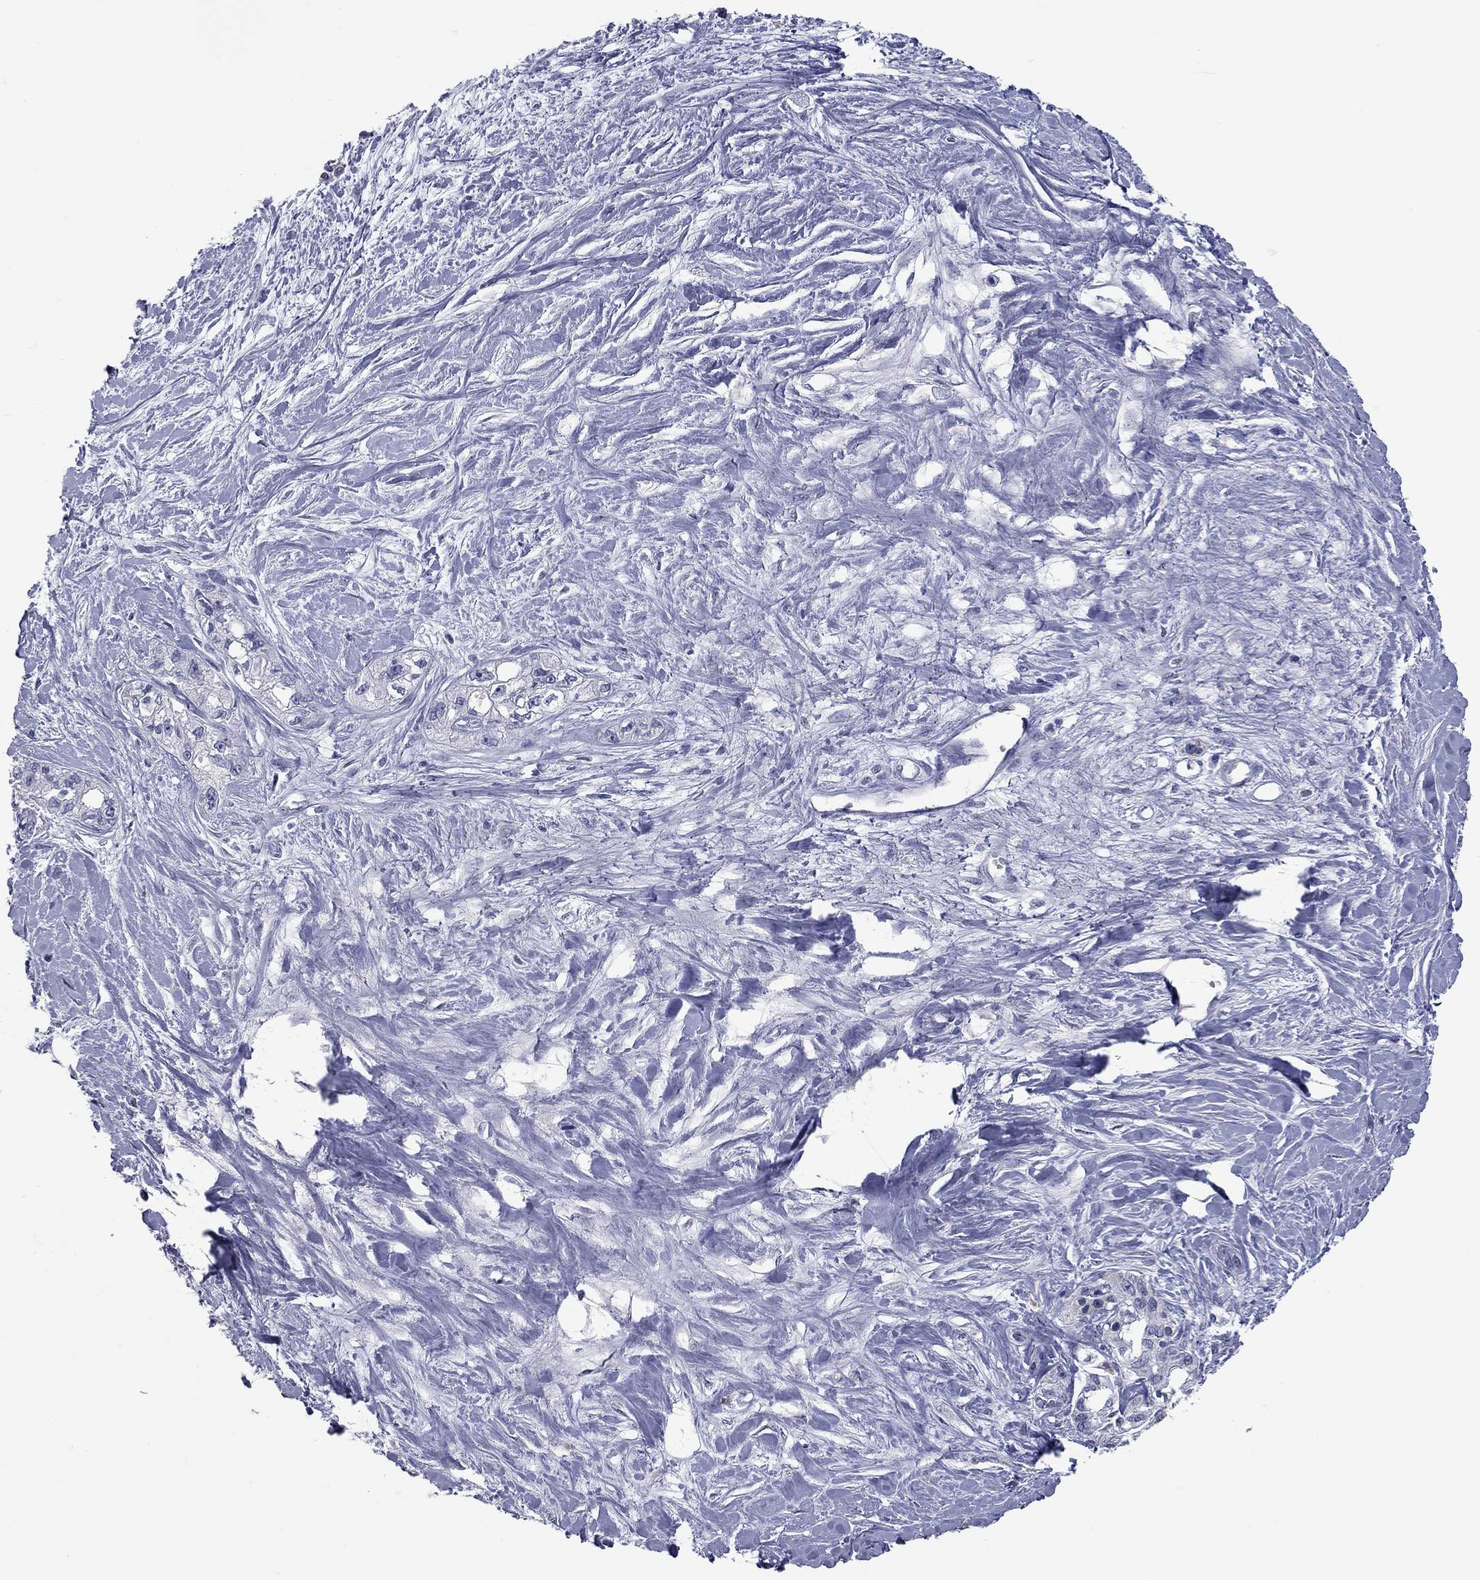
{"staining": {"intensity": "negative", "quantity": "none", "location": "none"}, "tissue": "pancreatic cancer", "cell_type": "Tumor cells", "image_type": "cancer", "snomed": [{"axis": "morphology", "description": "Adenocarcinoma, NOS"}, {"axis": "topography", "description": "Pancreas"}], "caption": "A high-resolution image shows immunohistochemistry (IHC) staining of adenocarcinoma (pancreatic), which shows no significant expression in tumor cells.", "gene": "SHOC2", "patient": {"sex": "female", "age": 50}}